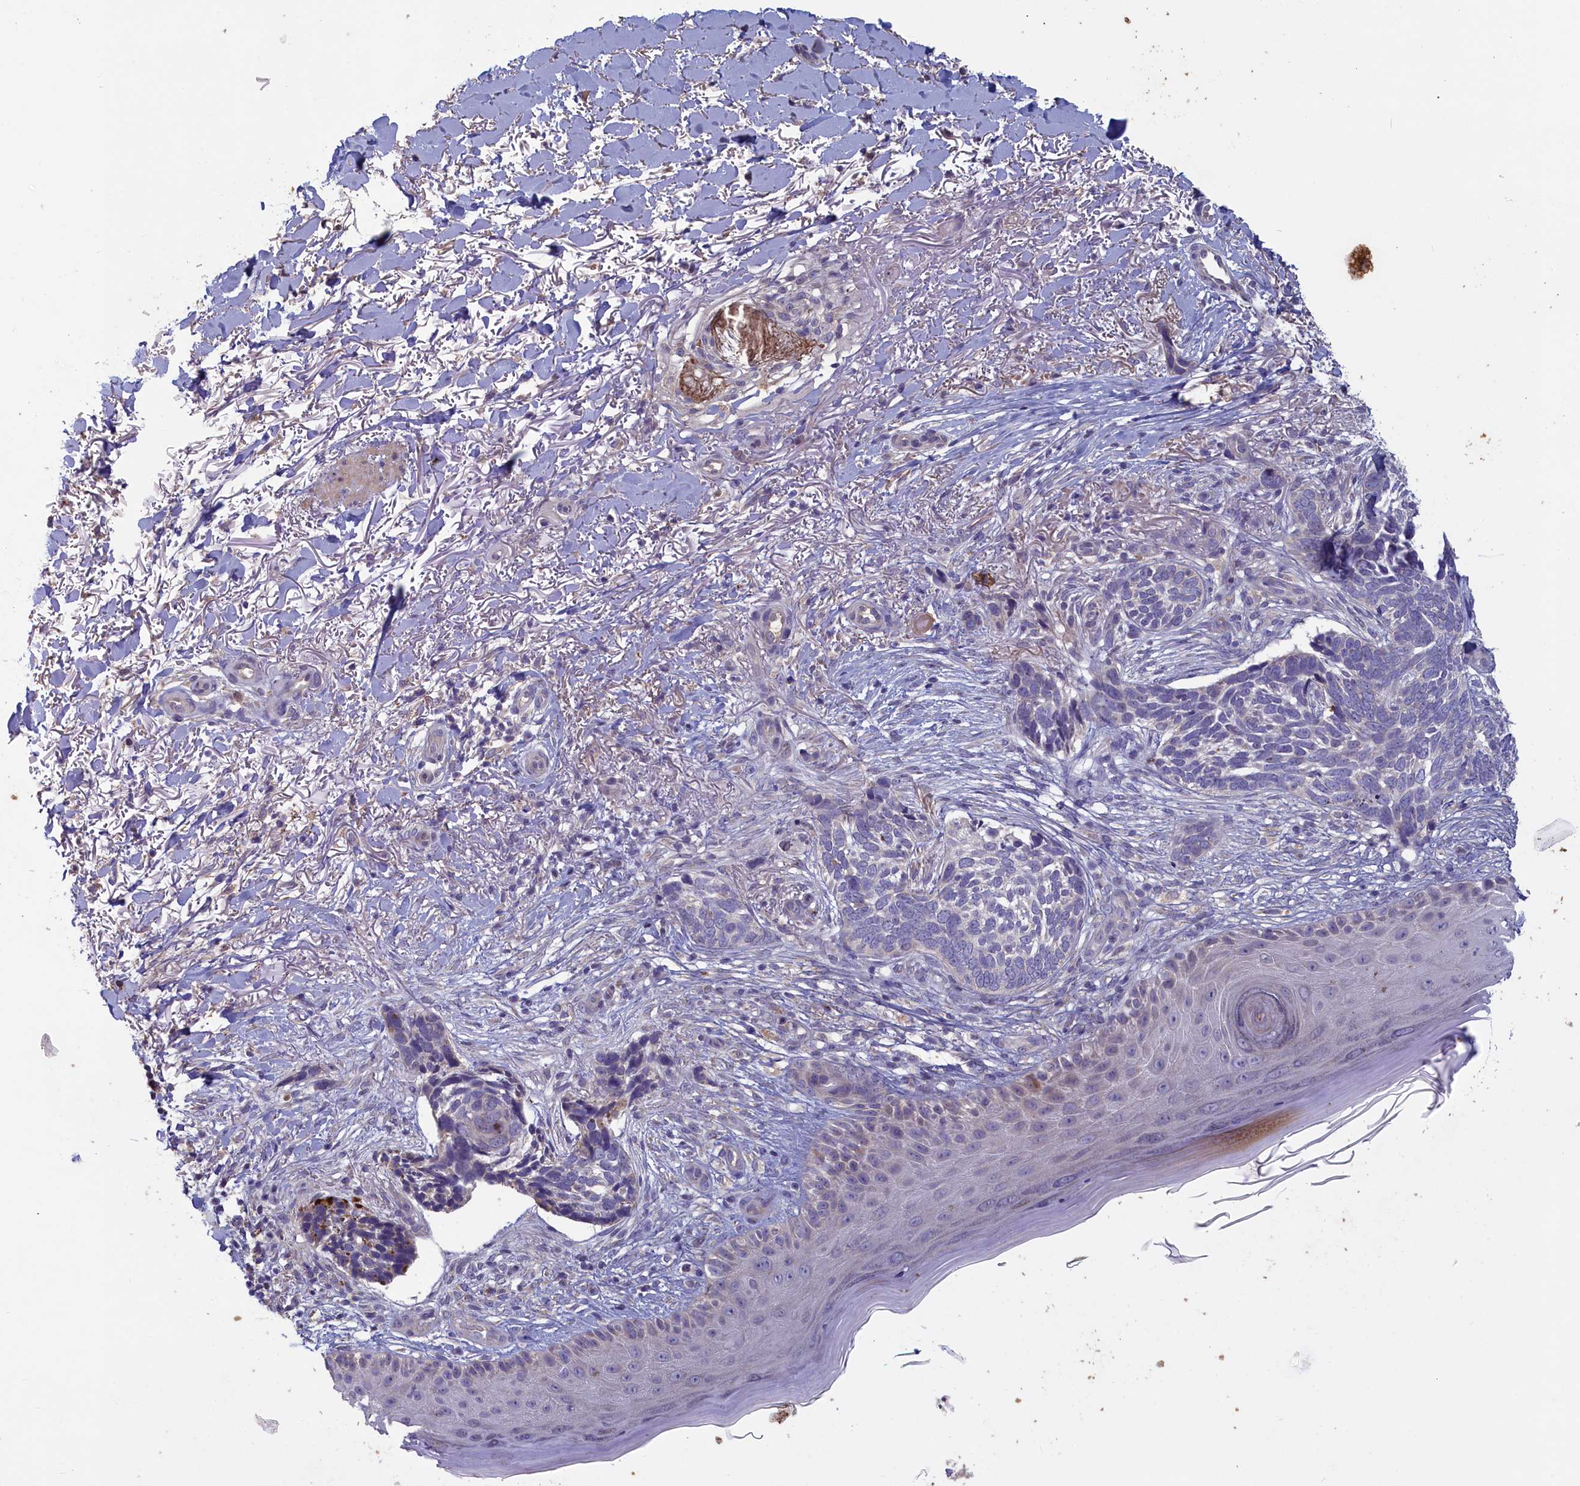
{"staining": {"intensity": "negative", "quantity": "none", "location": "none"}, "tissue": "skin cancer", "cell_type": "Tumor cells", "image_type": "cancer", "snomed": [{"axis": "morphology", "description": "Normal tissue, NOS"}, {"axis": "morphology", "description": "Basal cell carcinoma"}, {"axis": "topography", "description": "Skin"}], "caption": "Image shows no significant protein positivity in tumor cells of skin basal cell carcinoma. Brightfield microscopy of immunohistochemistry (IHC) stained with DAB (3,3'-diaminobenzidine) (brown) and hematoxylin (blue), captured at high magnification.", "gene": "ATF7IP2", "patient": {"sex": "female", "age": 67}}